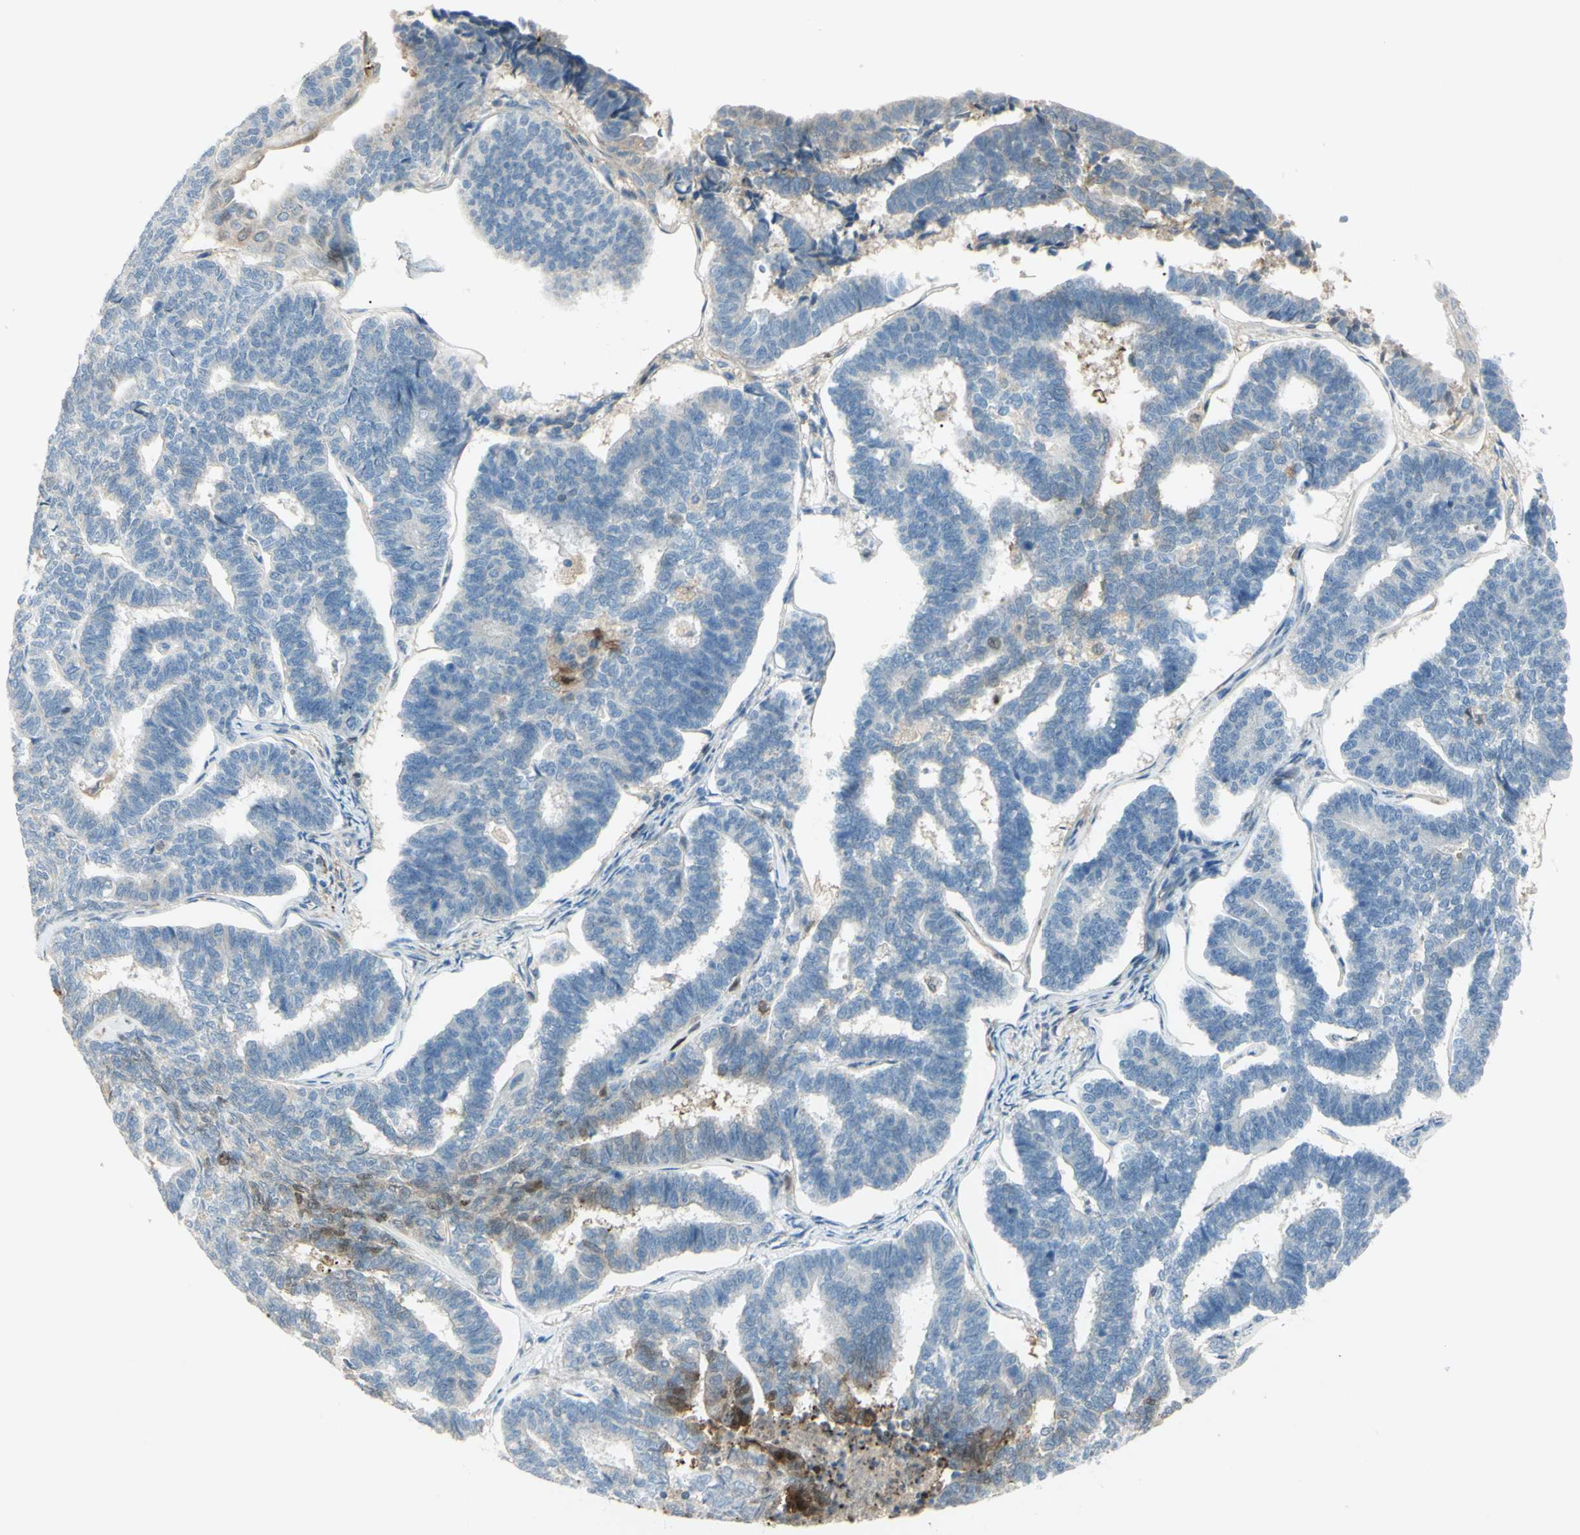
{"staining": {"intensity": "moderate", "quantity": "<25%", "location": "nuclear"}, "tissue": "endometrial cancer", "cell_type": "Tumor cells", "image_type": "cancer", "snomed": [{"axis": "morphology", "description": "Adenocarcinoma, NOS"}, {"axis": "topography", "description": "Endometrium"}], "caption": "Endometrial cancer (adenocarcinoma) tissue demonstrates moderate nuclear positivity in about <25% of tumor cells, visualized by immunohistochemistry.", "gene": "C1orf159", "patient": {"sex": "female", "age": 70}}